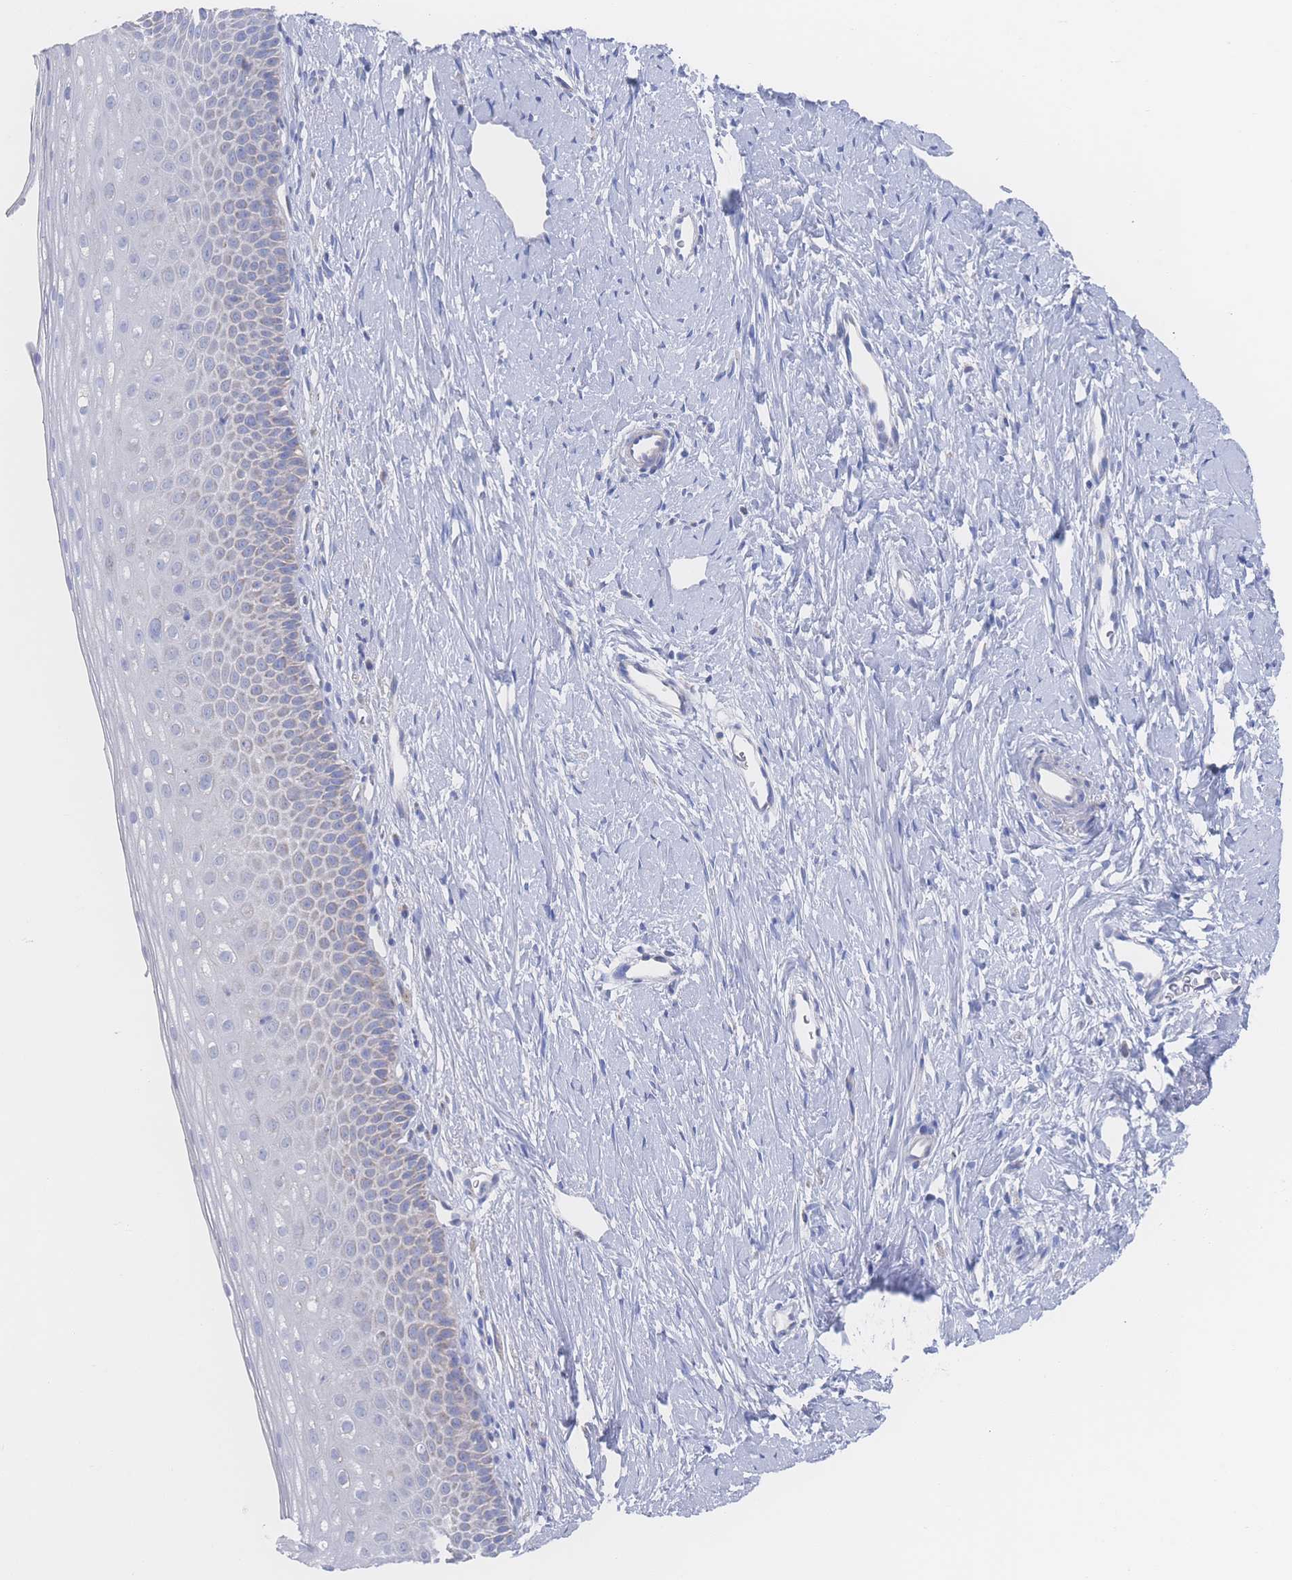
{"staining": {"intensity": "negative", "quantity": "none", "location": "none"}, "tissue": "cervix", "cell_type": "Glandular cells", "image_type": "normal", "snomed": [{"axis": "morphology", "description": "Normal tissue, NOS"}, {"axis": "topography", "description": "Cervix"}], "caption": "IHC micrograph of normal cervix: cervix stained with DAB reveals no significant protein positivity in glandular cells.", "gene": "SNPH", "patient": {"sex": "female", "age": 57}}